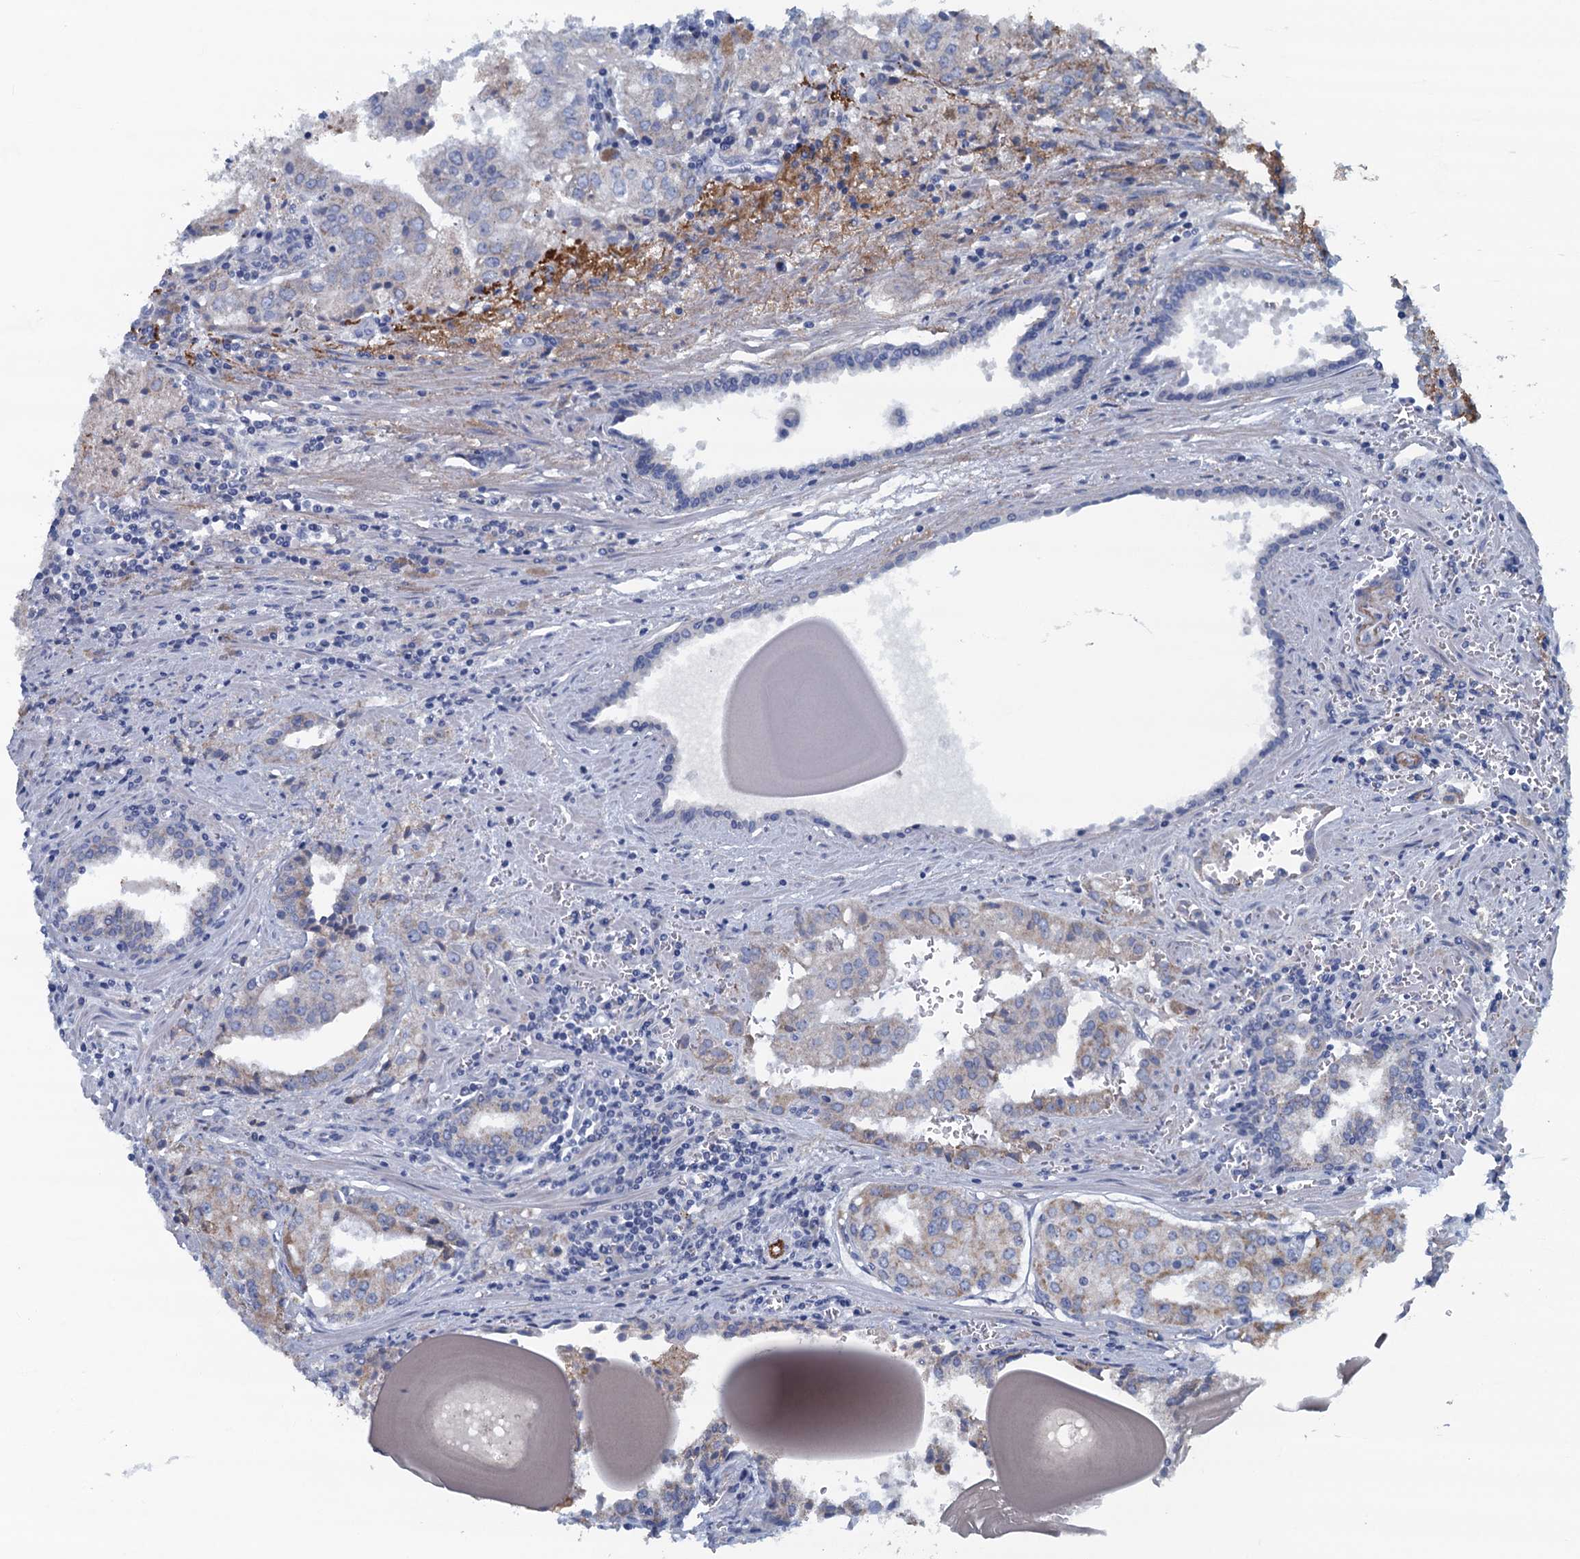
{"staining": {"intensity": "weak", "quantity": "<25%", "location": "cytoplasmic/membranous"}, "tissue": "prostate cancer", "cell_type": "Tumor cells", "image_type": "cancer", "snomed": [{"axis": "morphology", "description": "Adenocarcinoma, High grade"}, {"axis": "topography", "description": "Prostate"}], "caption": "Immunohistochemical staining of human prostate cancer (high-grade adenocarcinoma) reveals no significant positivity in tumor cells.", "gene": "C10orf88", "patient": {"sex": "male", "age": 68}}